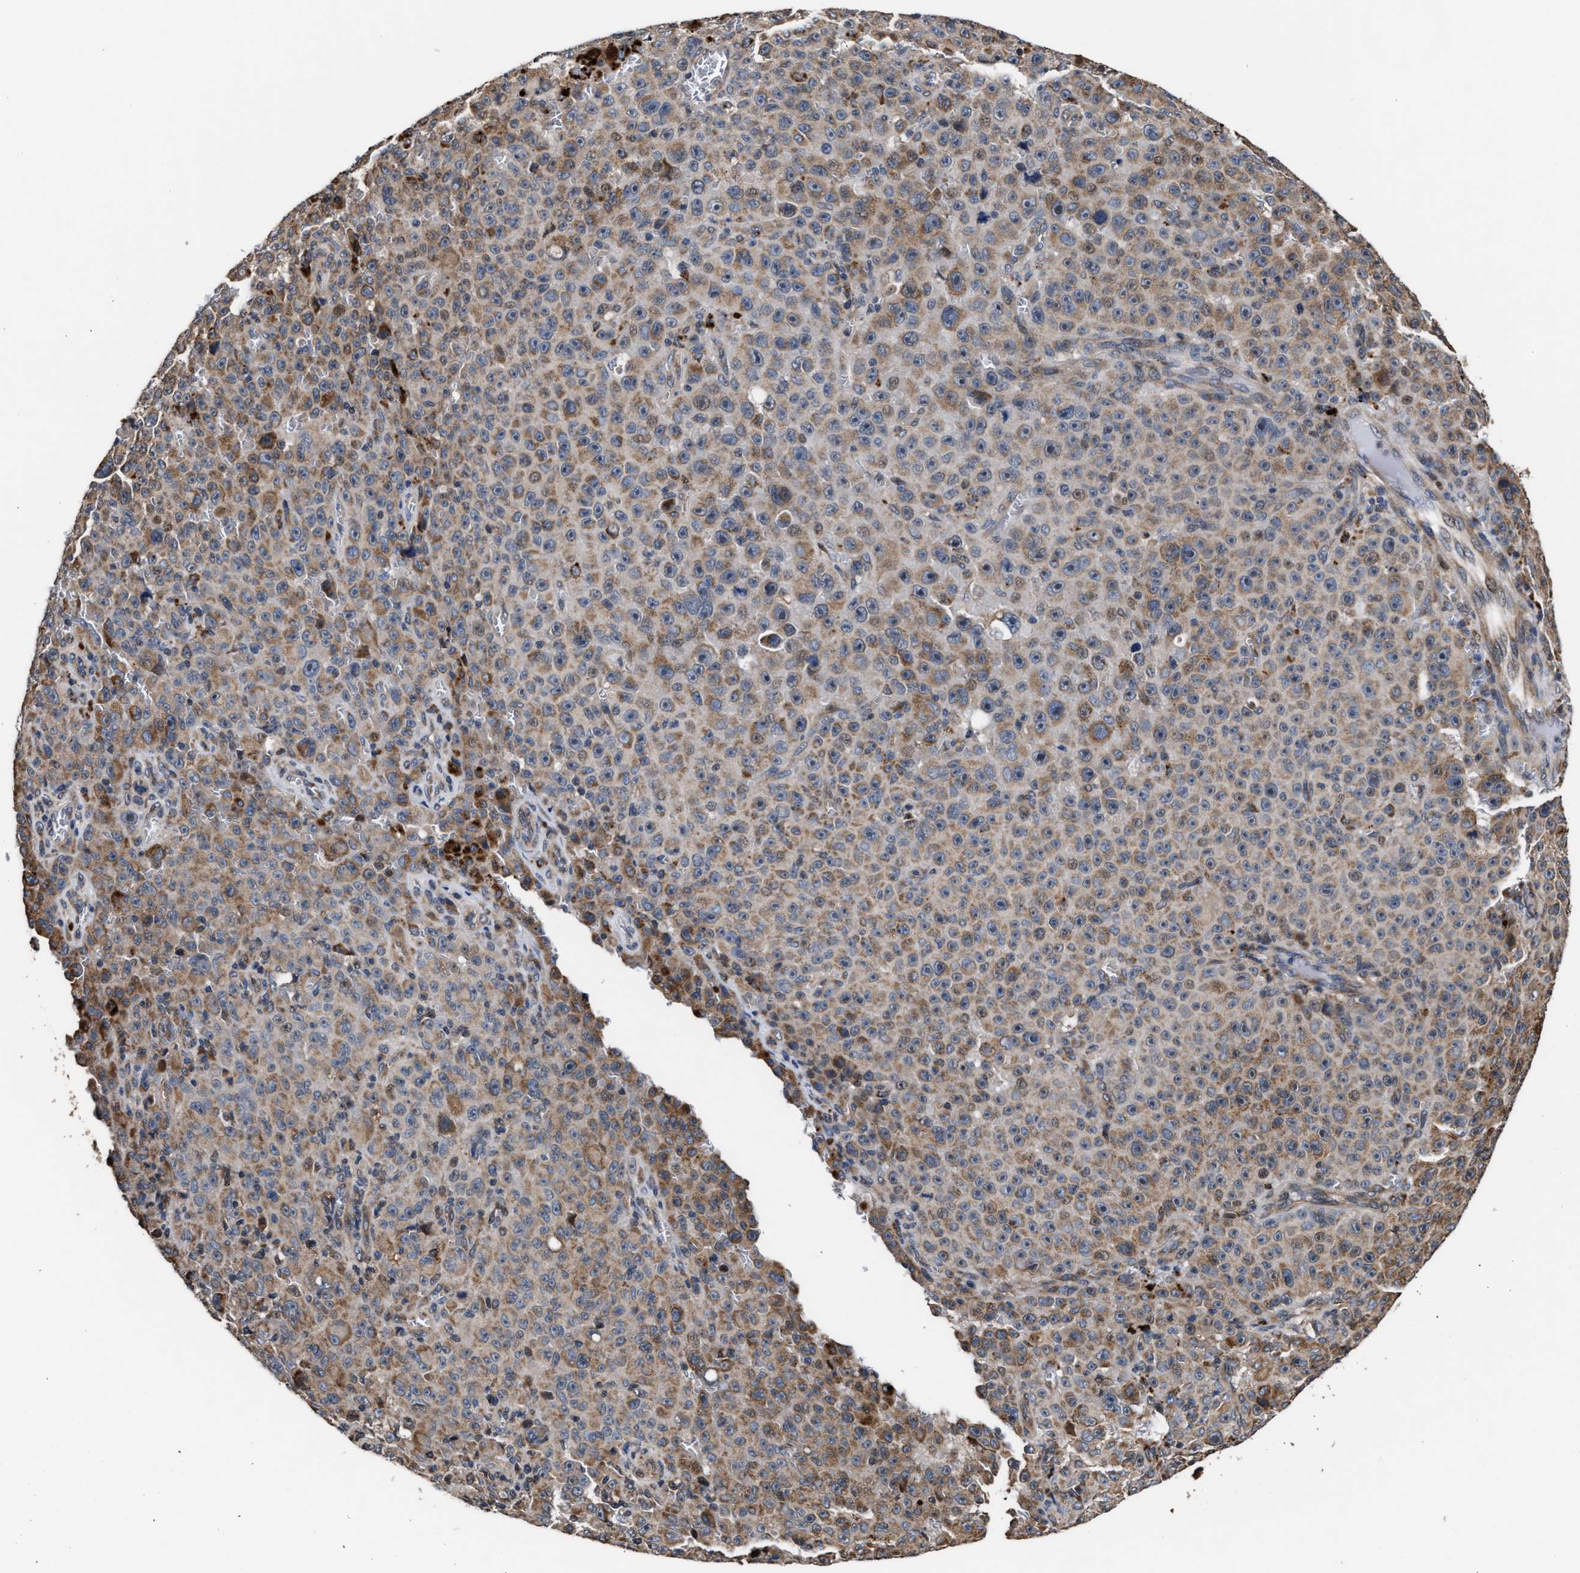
{"staining": {"intensity": "moderate", "quantity": "25%-75%", "location": "cytoplasmic/membranous"}, "tissue": "melanoma", "cell_type": "Tumor cells", "image_type": "cancer", "snomed": [{"axis": "morphology", "description": "Malignant melanoma, NOS"}, {"axis": "topography", "description": "Skin"}], "caption": "Tumor cells demonstrate medium levels of moderate cytoplasmic/membranous staining in about 25%-75% of cells in human malignant melanoma.", "gene": "GOSR1", "patient": {"sex": "female", "age": 82}}